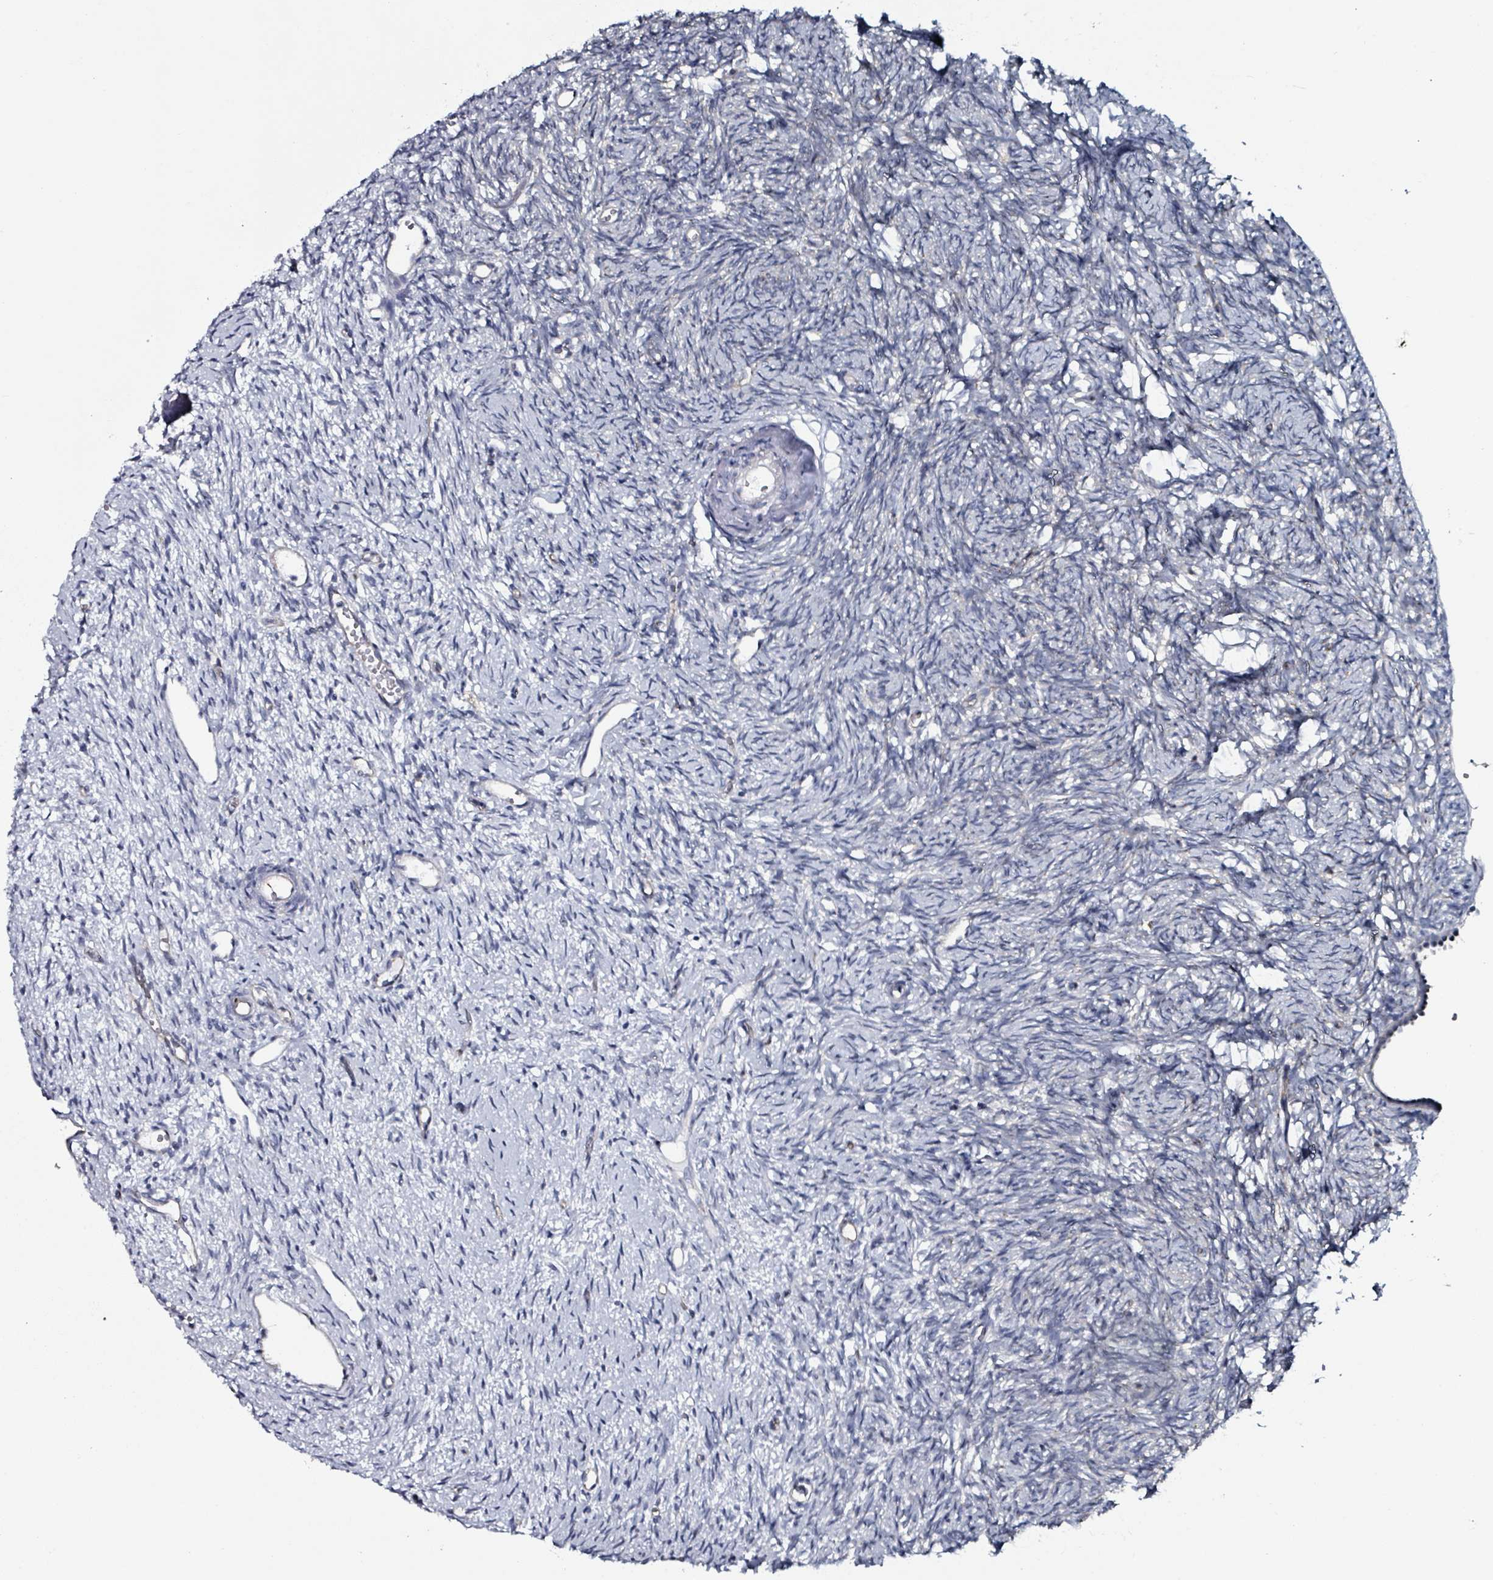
{"staining": {"intensity": "negative", "quantity": "none", "location": "none"}, "tissue": "ovary", "cell_type": "Ovarian stroma cells", "image_type": "normal", "snomed": [{"axis": "morphology", "description": "Normal tissue, NOS"}, {"axis": "topography", "description": "Ovary"}], "caption": "Immunohistochemical staining of unremarkable ovary reveals no significant staining in ovarian stroma cells. (DAB (3,3'-diaminobenzidine) immunohistochemistry visualized using brightfield microscopy, high magnification).", "gene": "B3GAT3", "patient": {"sex": "female", "age": 51}}